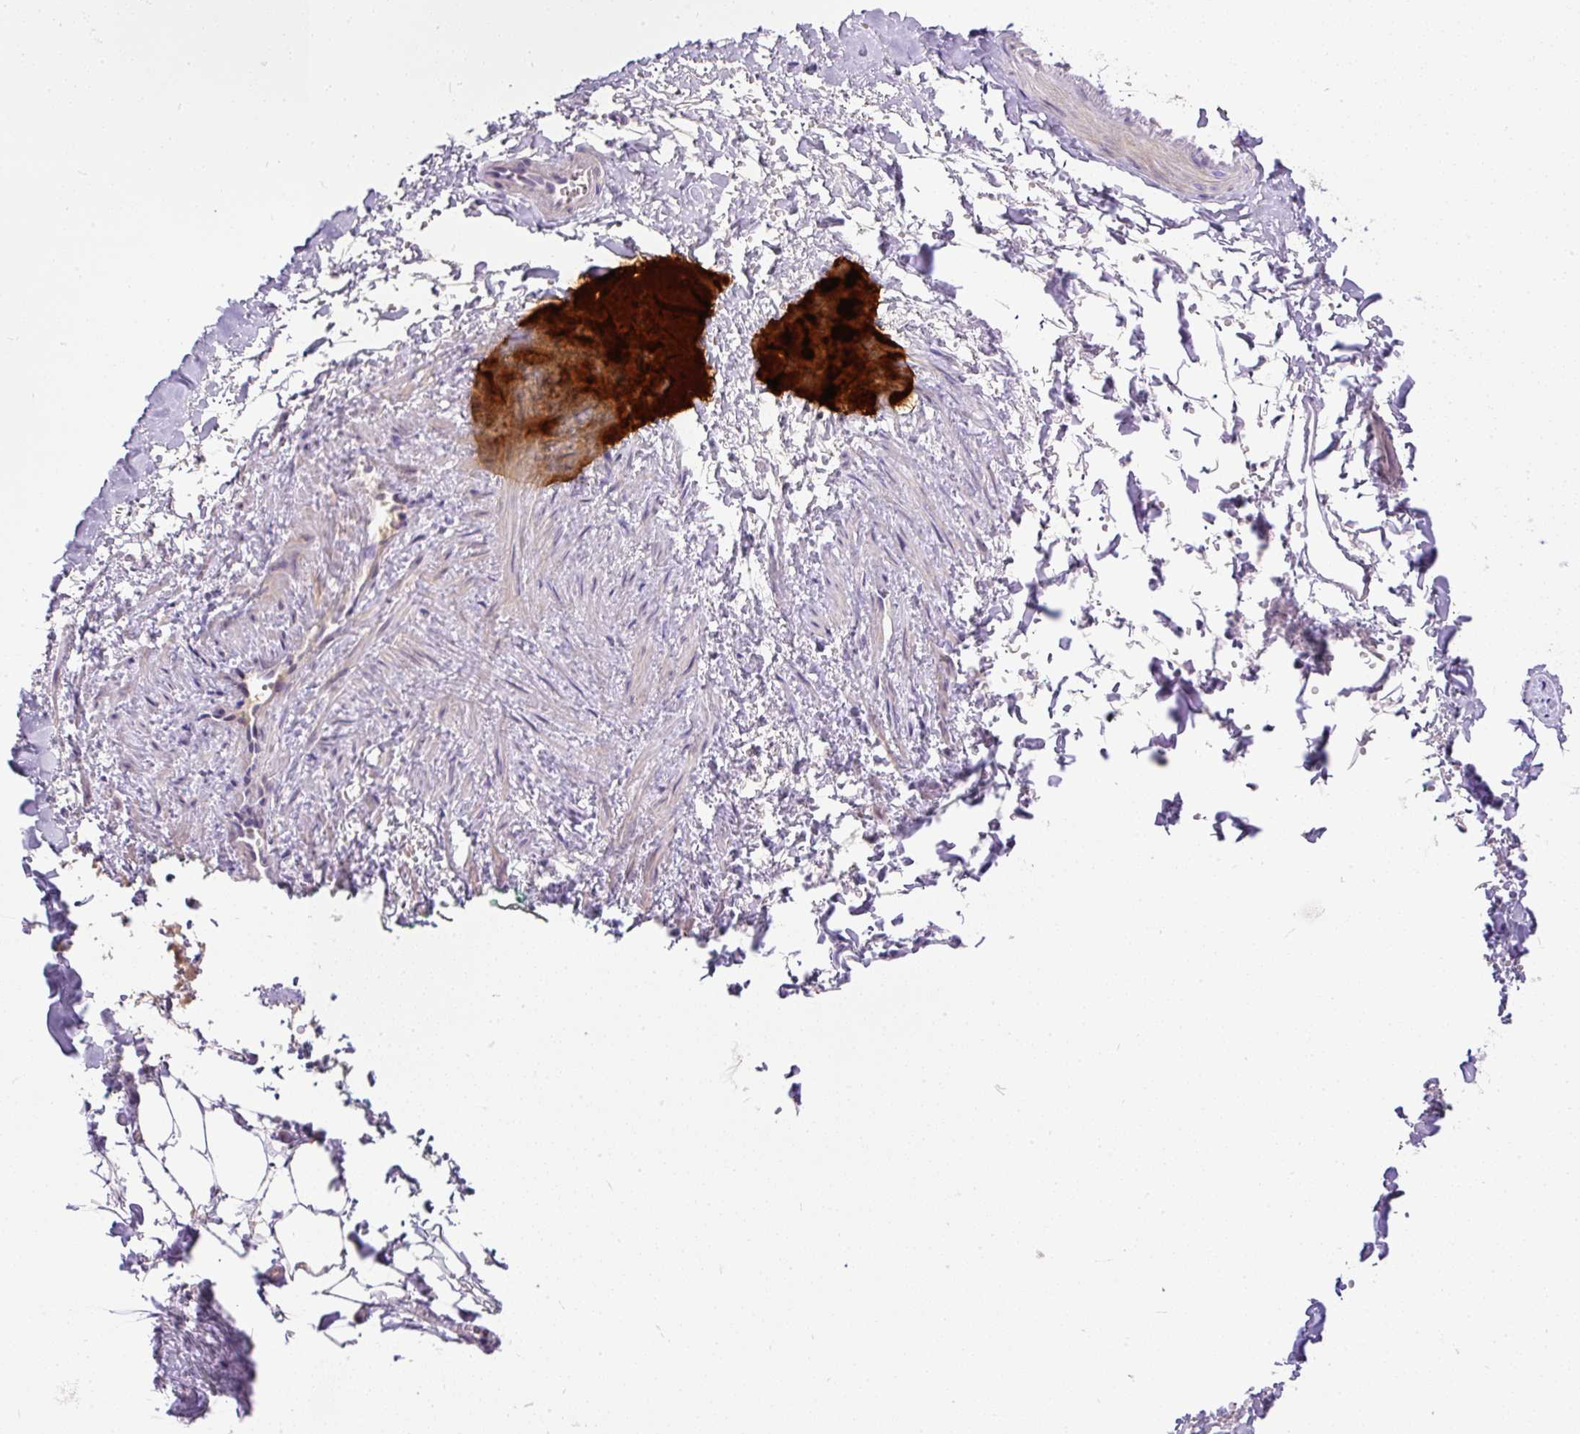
{"staining": {"intensity": "negative", "quantity": "none", "location": "none"}, "tissue": "adipose tissue", "cell_type": "Adipocytes", "image_type": "normal", "snomed": [{"axis": "morphology", "description": "Normal tissue, NOS"}, {"axis": "topography", "description": "Vulva"}, {"axis": "topography", "description": "Vagina"}, {"axis": "topography", "description": "Peripheral nerve tissue"}], "caption": "DAB (3,3'-diaminobenzidine) immunohistochemical staining of unremarkable adipose tissue exhibits no significant staining in adipocytes.", "gene": "KRTAP20", "patient": {"sex": "female", "age": 66}}